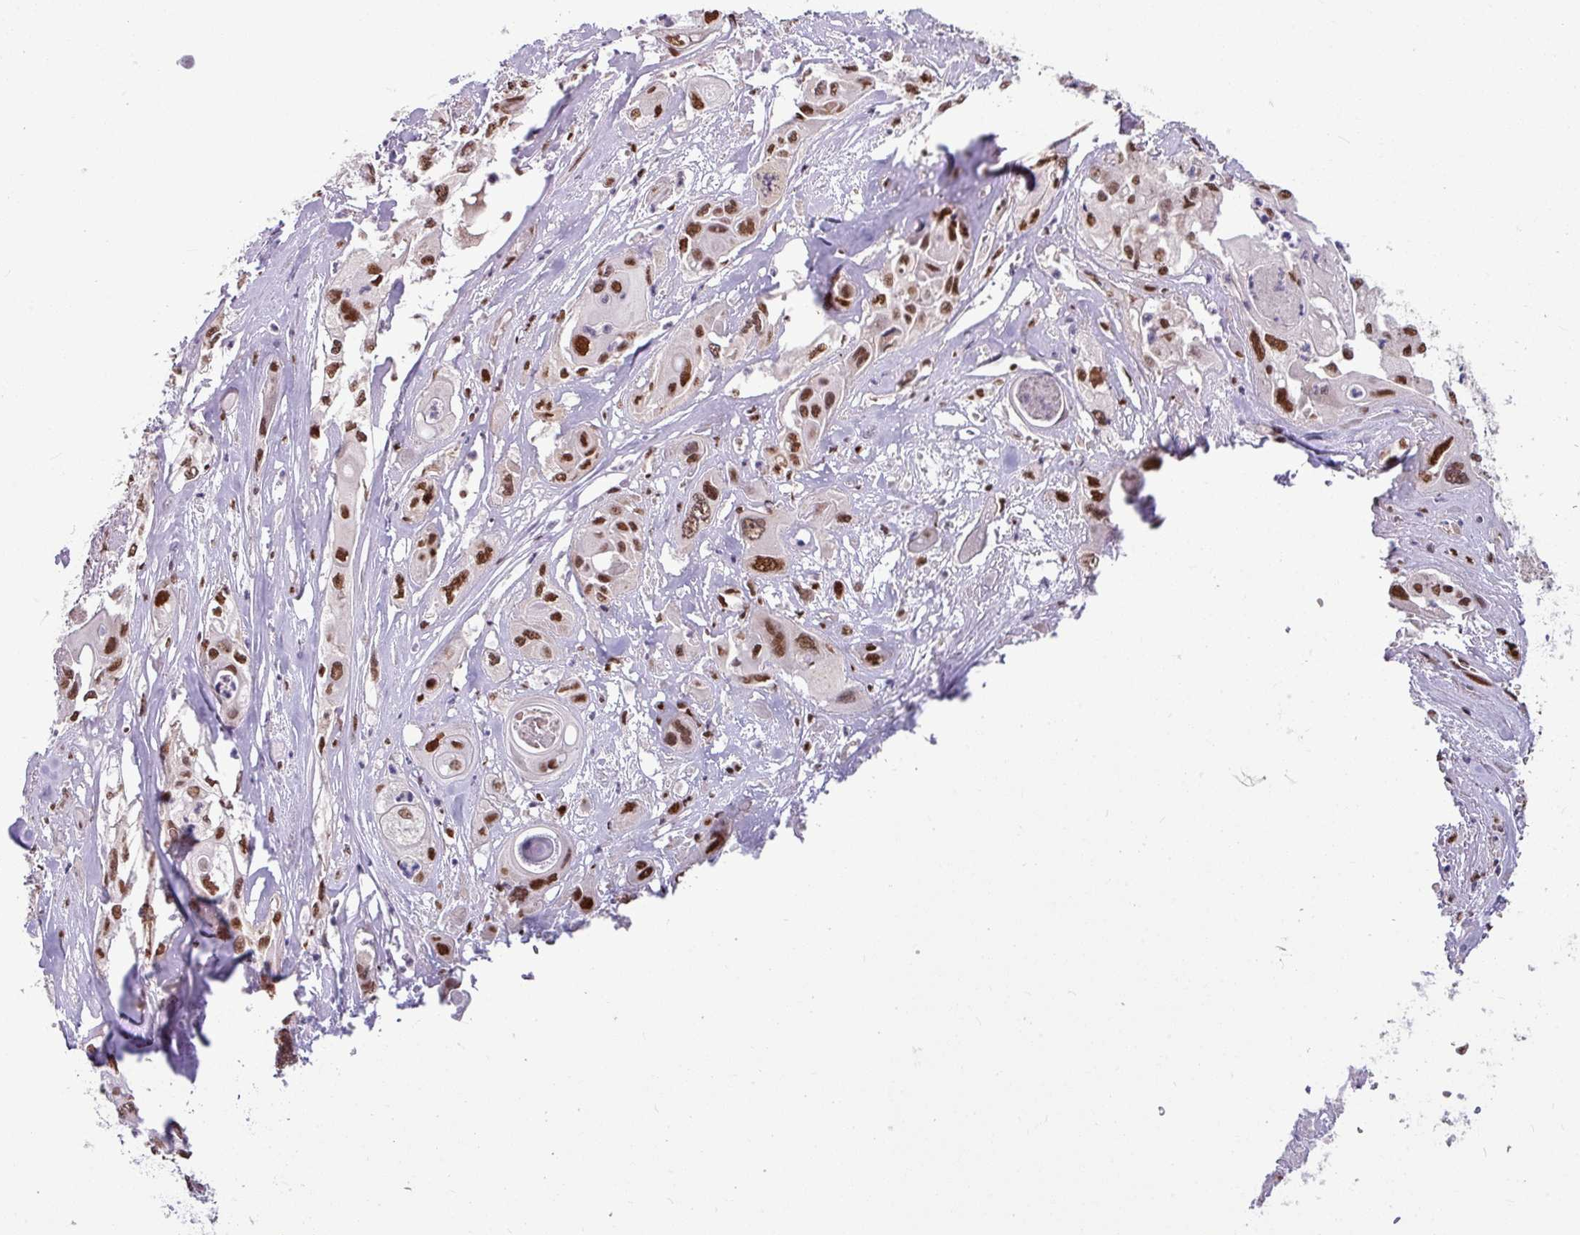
{"staining": {"intensity": "strong", "quantity": ">75%", "location": "nuclear"}, "tissue": "cervical cancer", "cell_type": "Tumor cells", "image_type": "cancer", "snomed": [{"axis": "morphology", "description": "Squamous cell carcinoma, NOS"}, {"axis": "topography", "description": "Cervix"}], "caption": "Cervical squamous cell carcinoma stained with a brown dye demonstrates strong nuclear positive positivity in about >75% of tumor cells.", "gene": "TDG", "patient": {"sex": "female", "age": 67}}